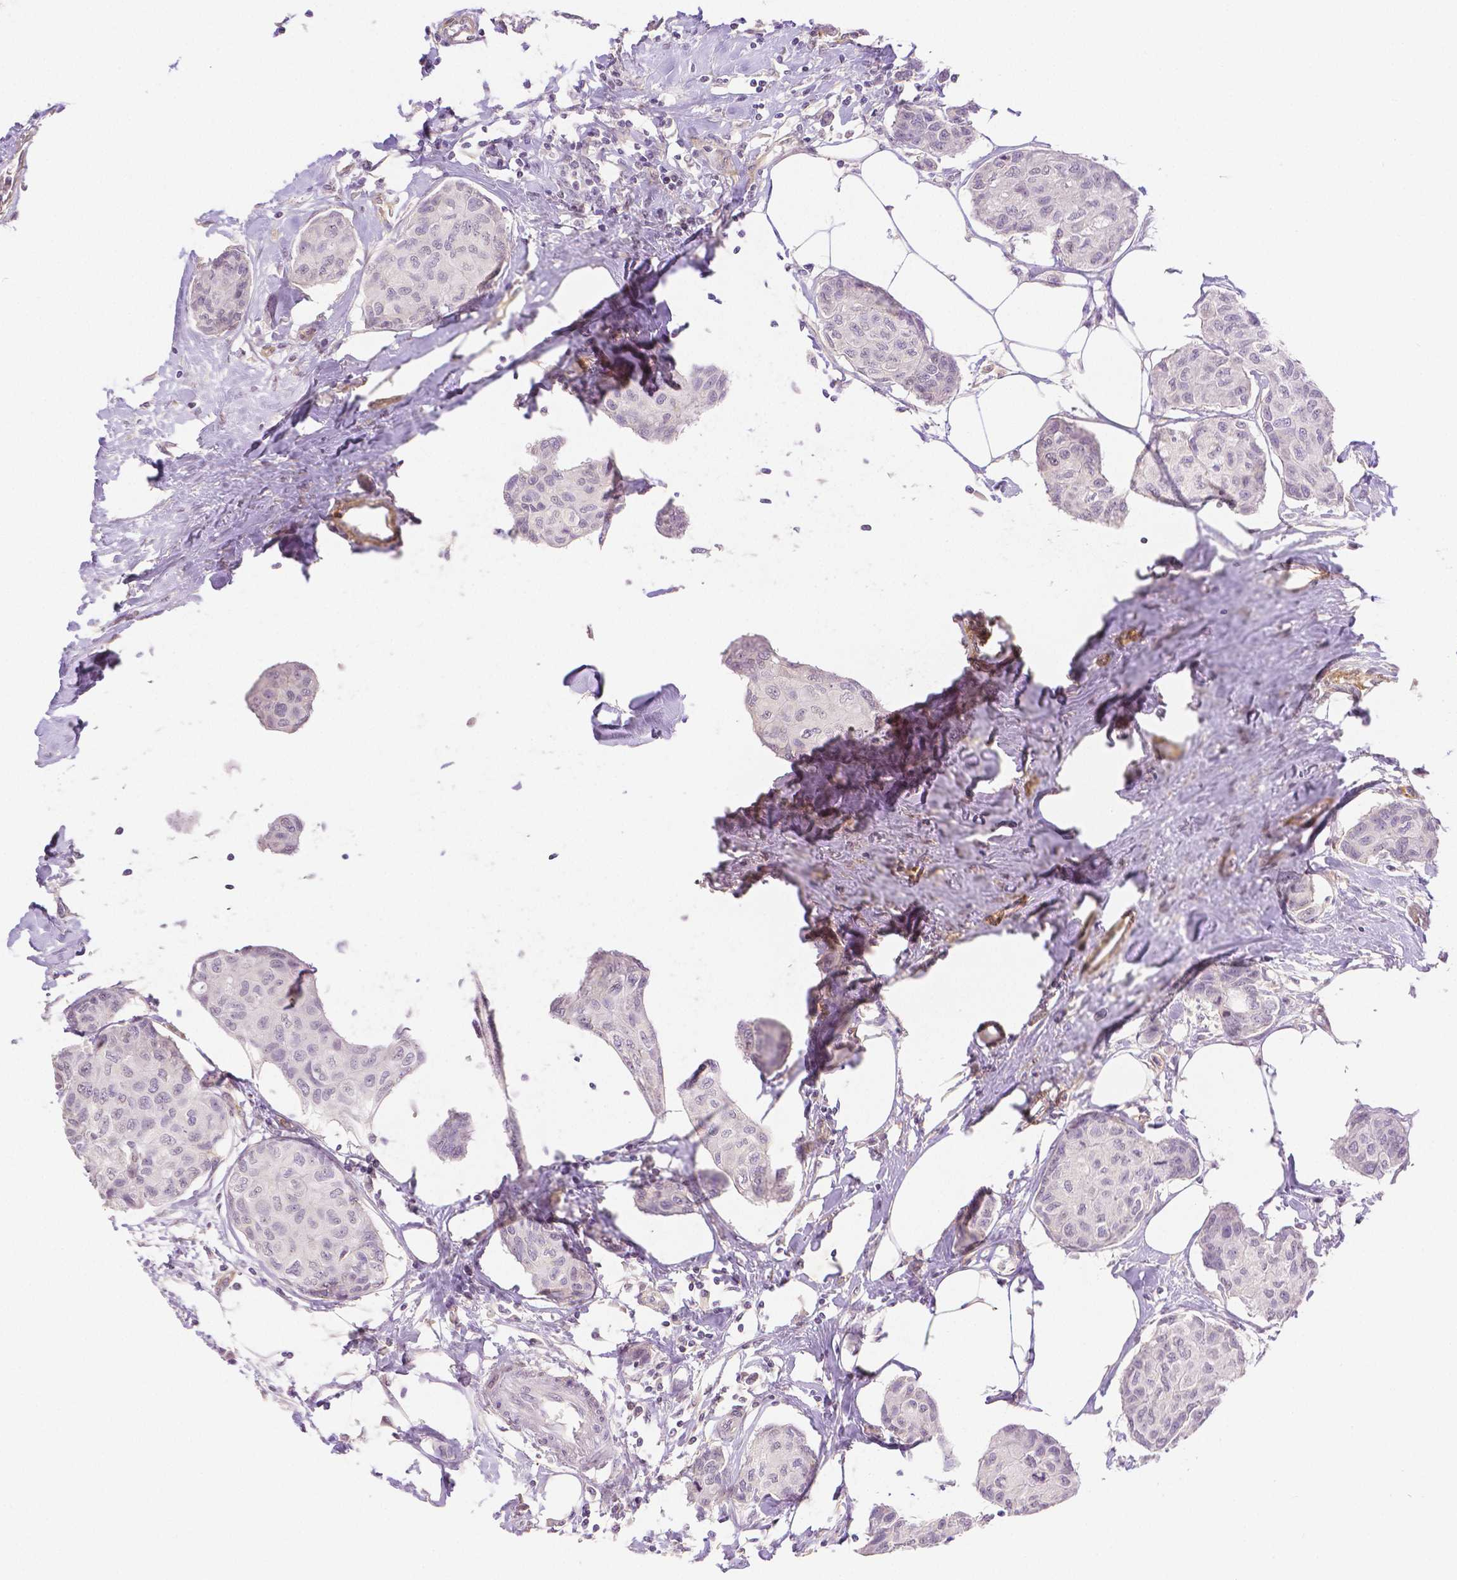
{"staining": {"intensity": "negative", "quantity": "none", "location": "none"}, "tissue": "breast cancer", "cell_type": "Tumor cells", "image_type": "cancer", "snomed": [{"axis": "morphology", "description": "Duct carcinoma"}, {"axis": "topography", "description": "Breast"}], "caption": "An immunohistochemistry micrograph of intraductal carcinoma (breast) is shown. There is no staining in tumor cells of intraductal carcinoma (breast).", "gene": "THY1", "patient": {"sex": "female", "age": 80}}